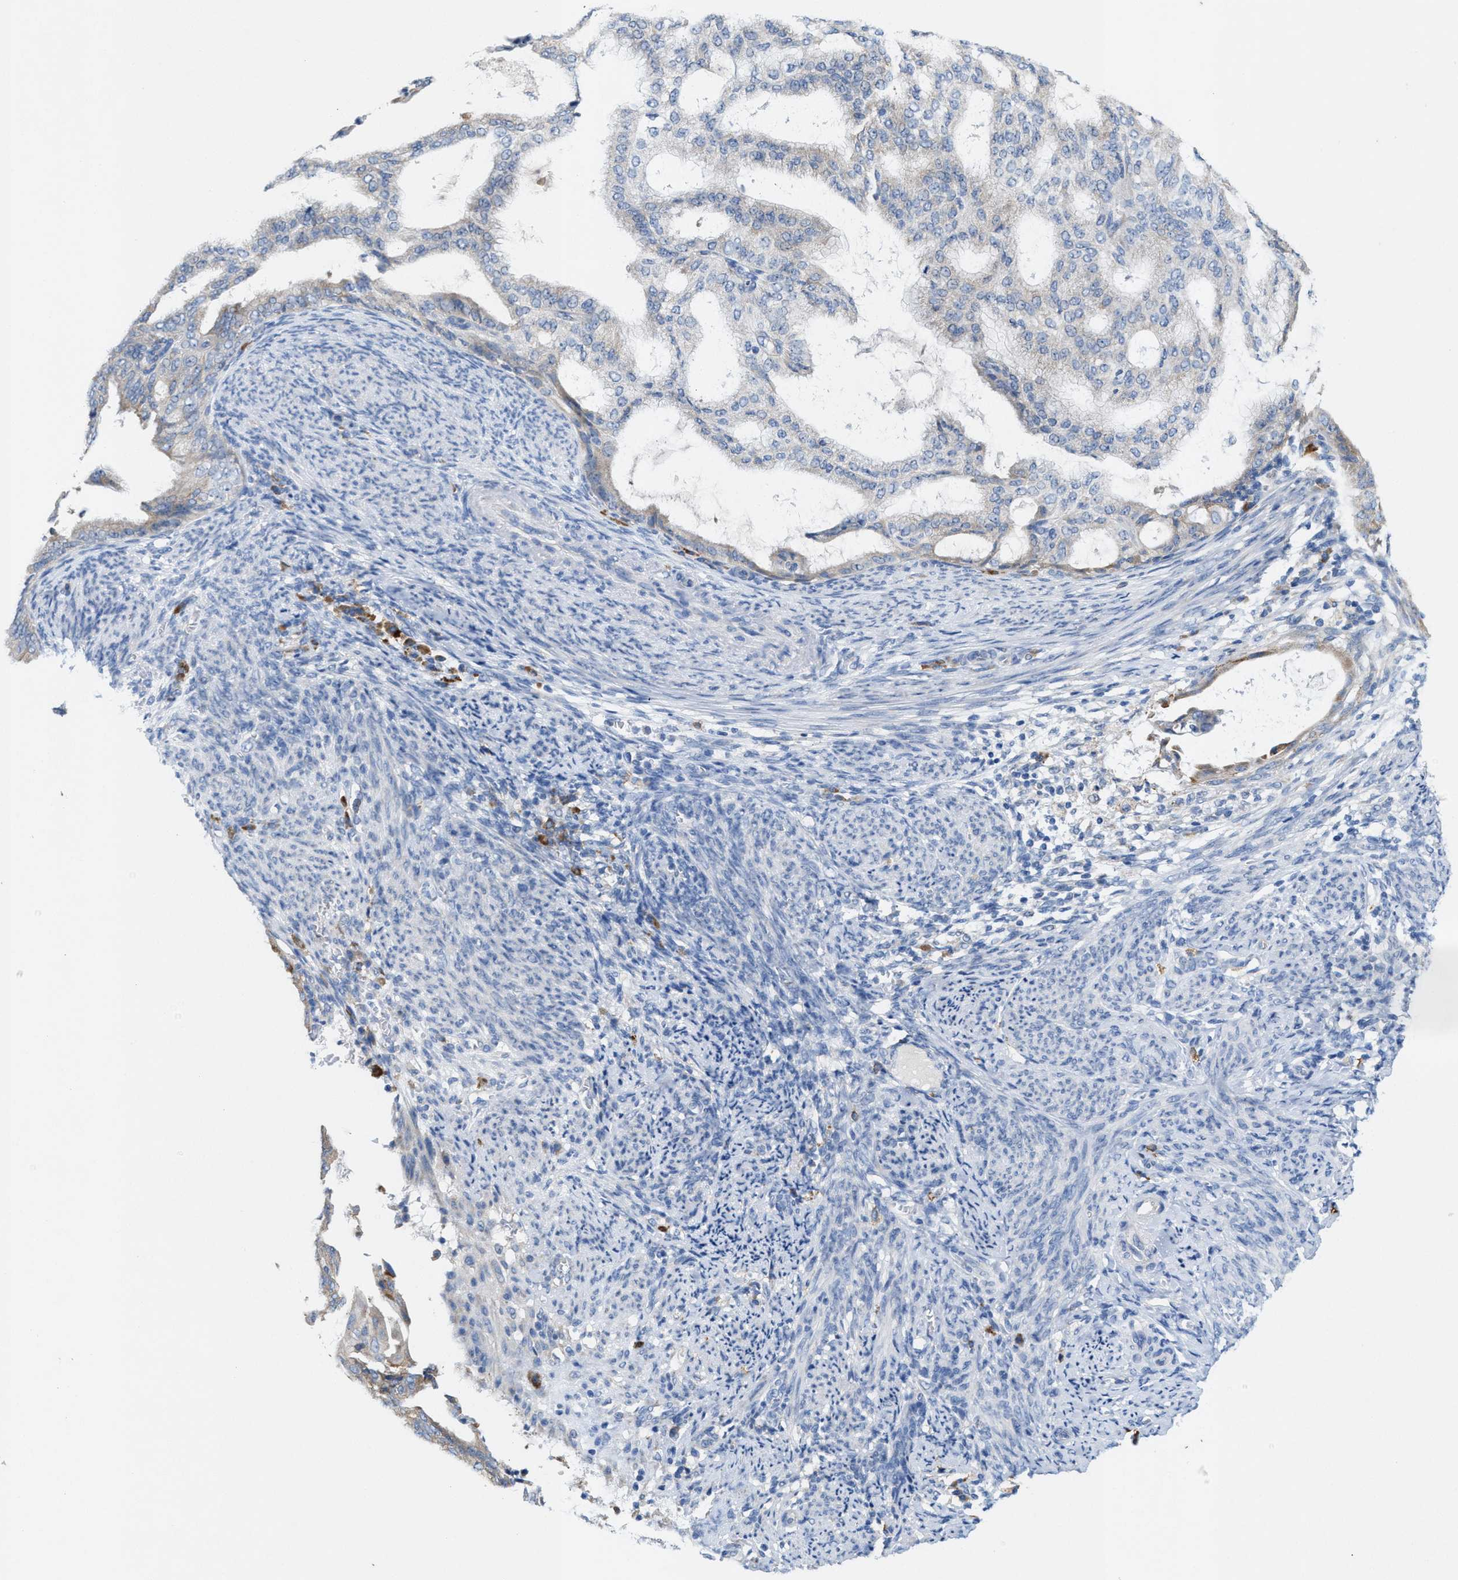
{"staining": {"intensity": "weak", "quantity": "<25%", "location": "cytoplasmic/membranous"}, "tissue": "endometrial cancer", "cell_type": "Tumor cells", "image_type": "cancer", "snomed": [{"axis": "morphology", "description": "Adenocarcinoma, NOS"}, {"axis": "topography", "description": "Endometrium"}], "caption": "Image shows no significant protein expression in tumor cells of adenocarcinoma (endometrial). Nuclei are stained in blue.", "gene": "DYNC2I1", "patient": {"sex": "female", "age": 58}}